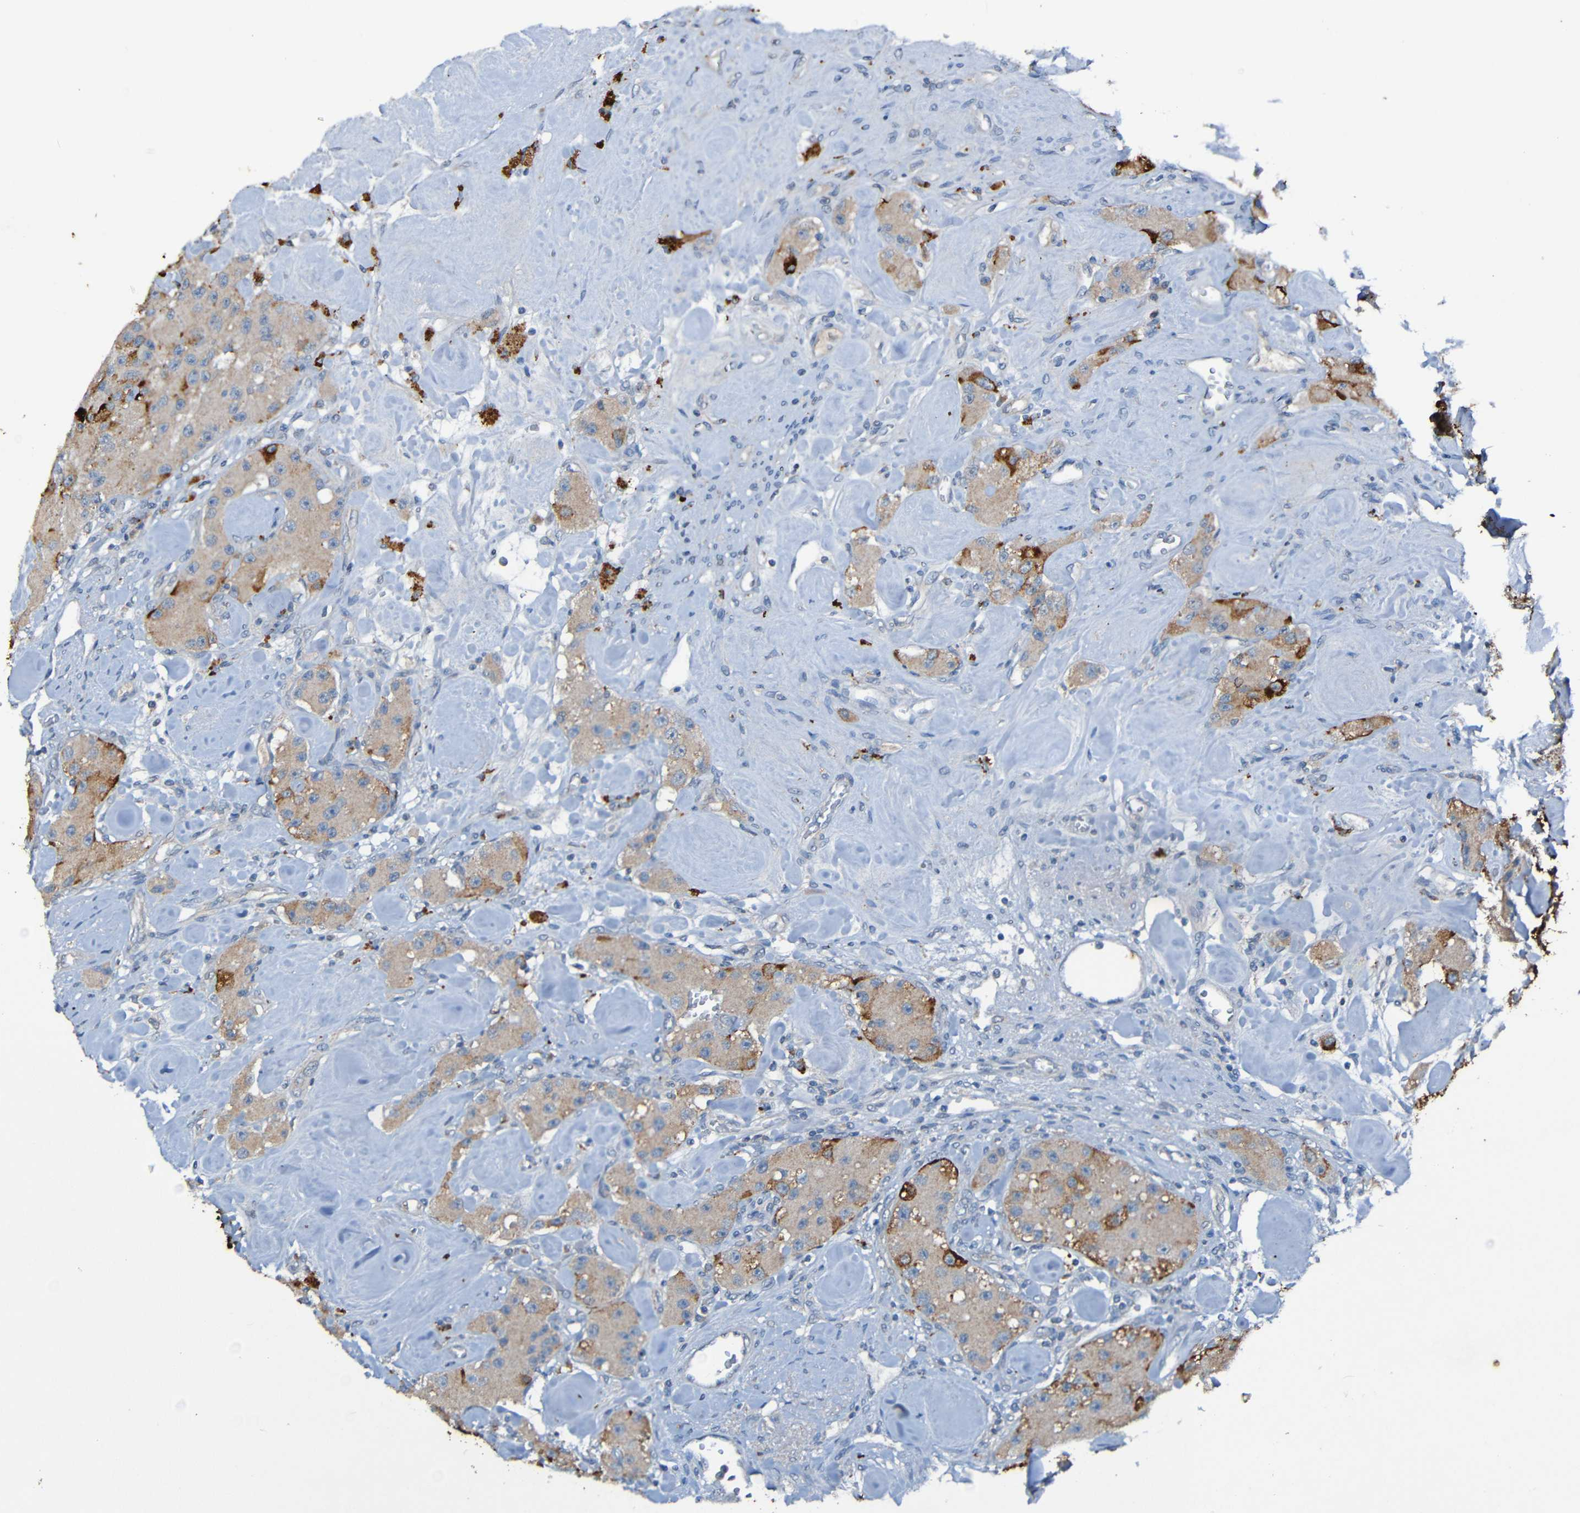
{"staining": {"intensity": "weak", "quantity": ">75%", "location": "cytoplasmic/membranous"}, "tissue": "carcinoid", "cell_type": "Tumor cells", "image_type": "cancer", "snomed": [{"axis": "morphology", "description": "Carcinoid, malignant, NOS"}, {"axis": "topography", "description": "Pancreas"}], "caption": "Carcinoid stained for a protein (brown) reveals weak cytoplasmic/membranous positive staining in about >75% of tumor cells.", "gene": "LRRC70", "patient": {"sex": "male", "age": 41}}